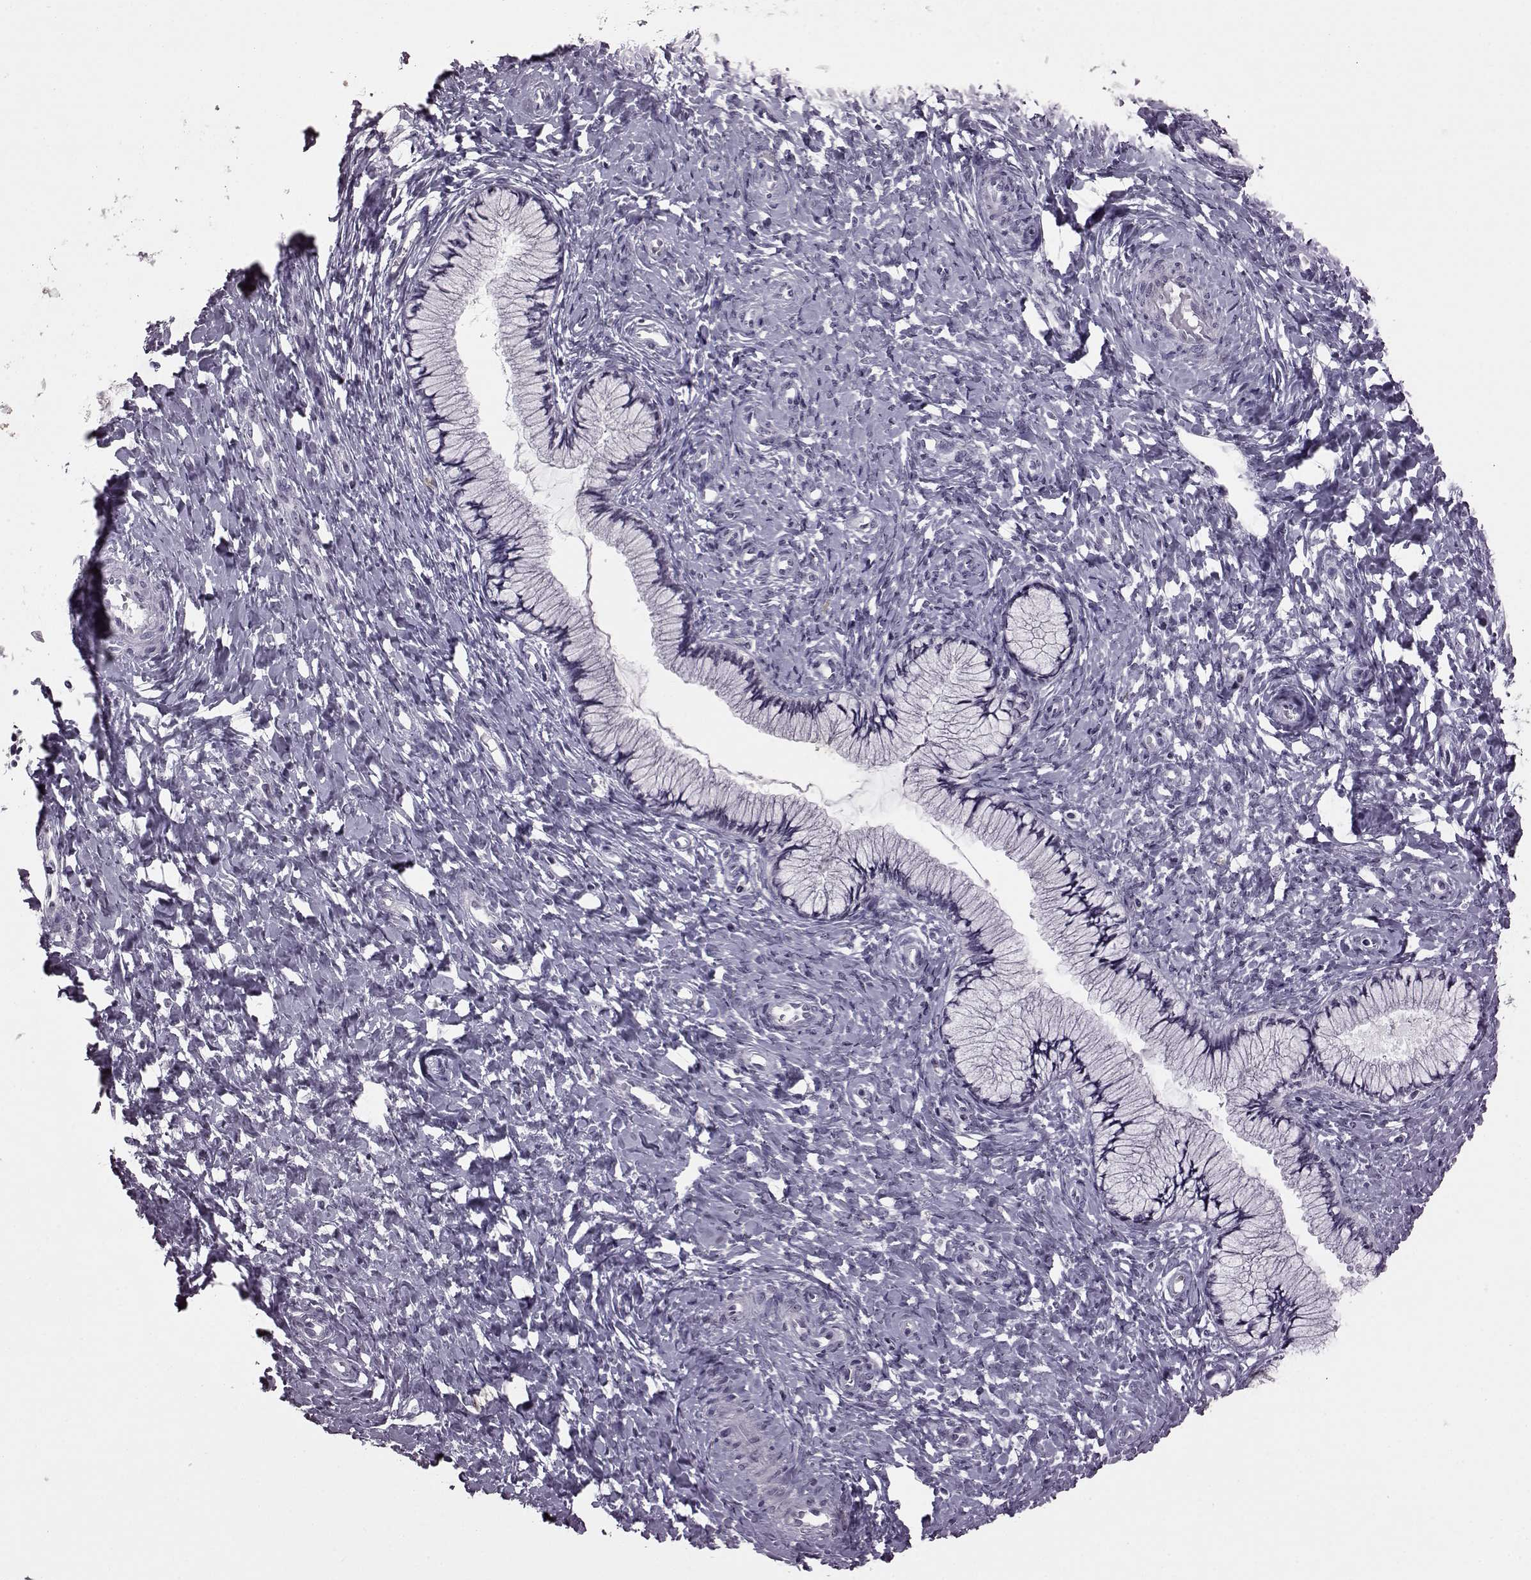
{"staining": {"intensity": "negative", "quantity": "none", "location": "none"}, "tissue": "cervix", "cell_type": "Glandular cells", "image_type": "normal", "snomed": [{"axis": "morphology", "description": "Normal tissue, NOS"}, {"axis": "topography", "description": "Cervix"}], "caption": "Glandular cells show no significant positivity in unremarkable cervix. (DAB (3,3'-diaminobenzidine) immunohistochemistry with hematoxylin counter stain).", "gene": "ADGRG2", "patient": {"sex": "female", "age": 37}}